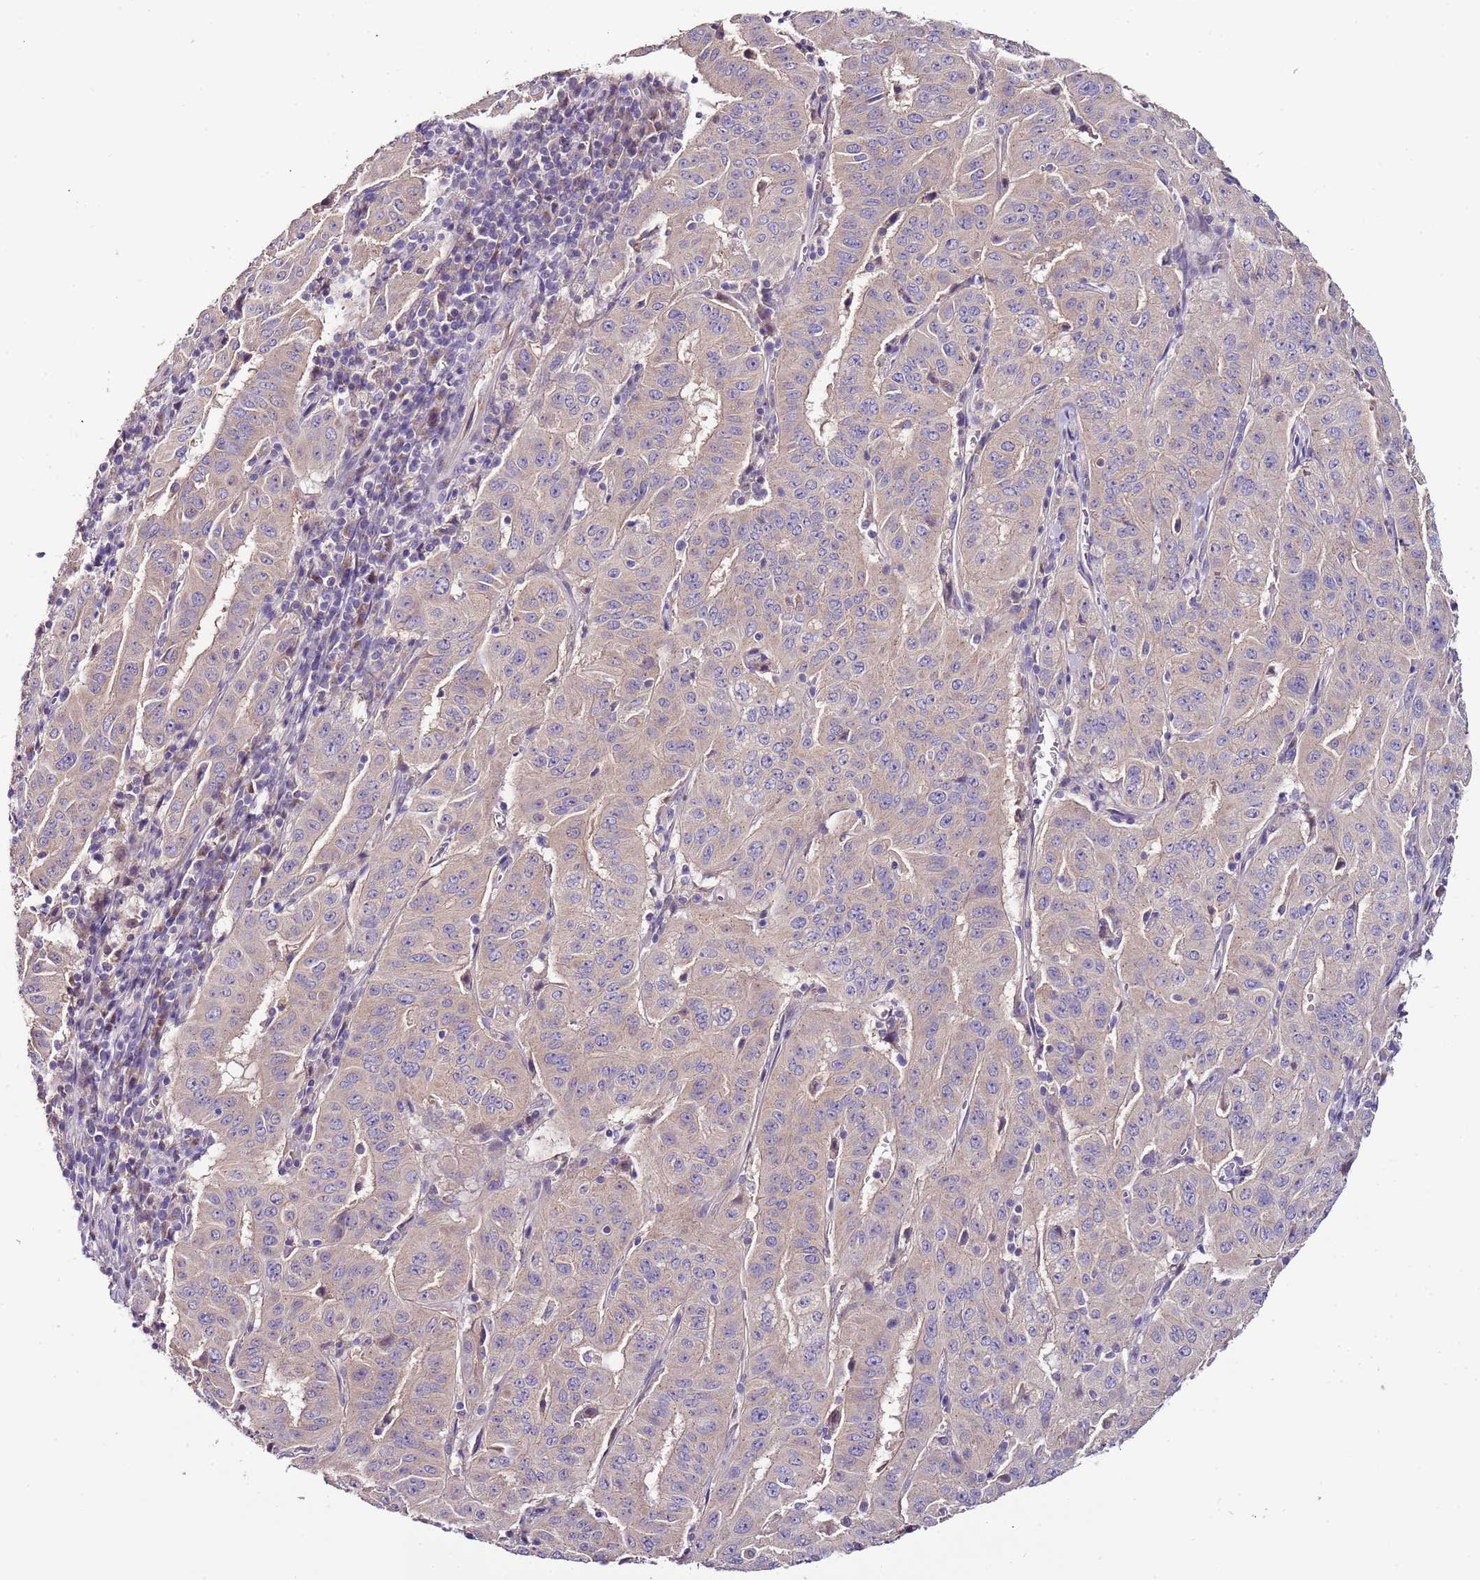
{"staining": {"intensity": "negative", "quantity": "none", "location": "none"}, "tissue": "pancreatic cancer", "cell_type": "Tumor cells", "image_type": "cancer", "snomed": [{"axis": "morphology", "description": "Adenocarcinoma, NOS"}, {"axis": "topography", "description": "Pancreas"}], "caption": "The micrograph displays no staining of tumor cells in pancreatic cancer (adenocarcinoma).", "gene": "FAM20A", "patient": {"sex": "male", "age": 63}}